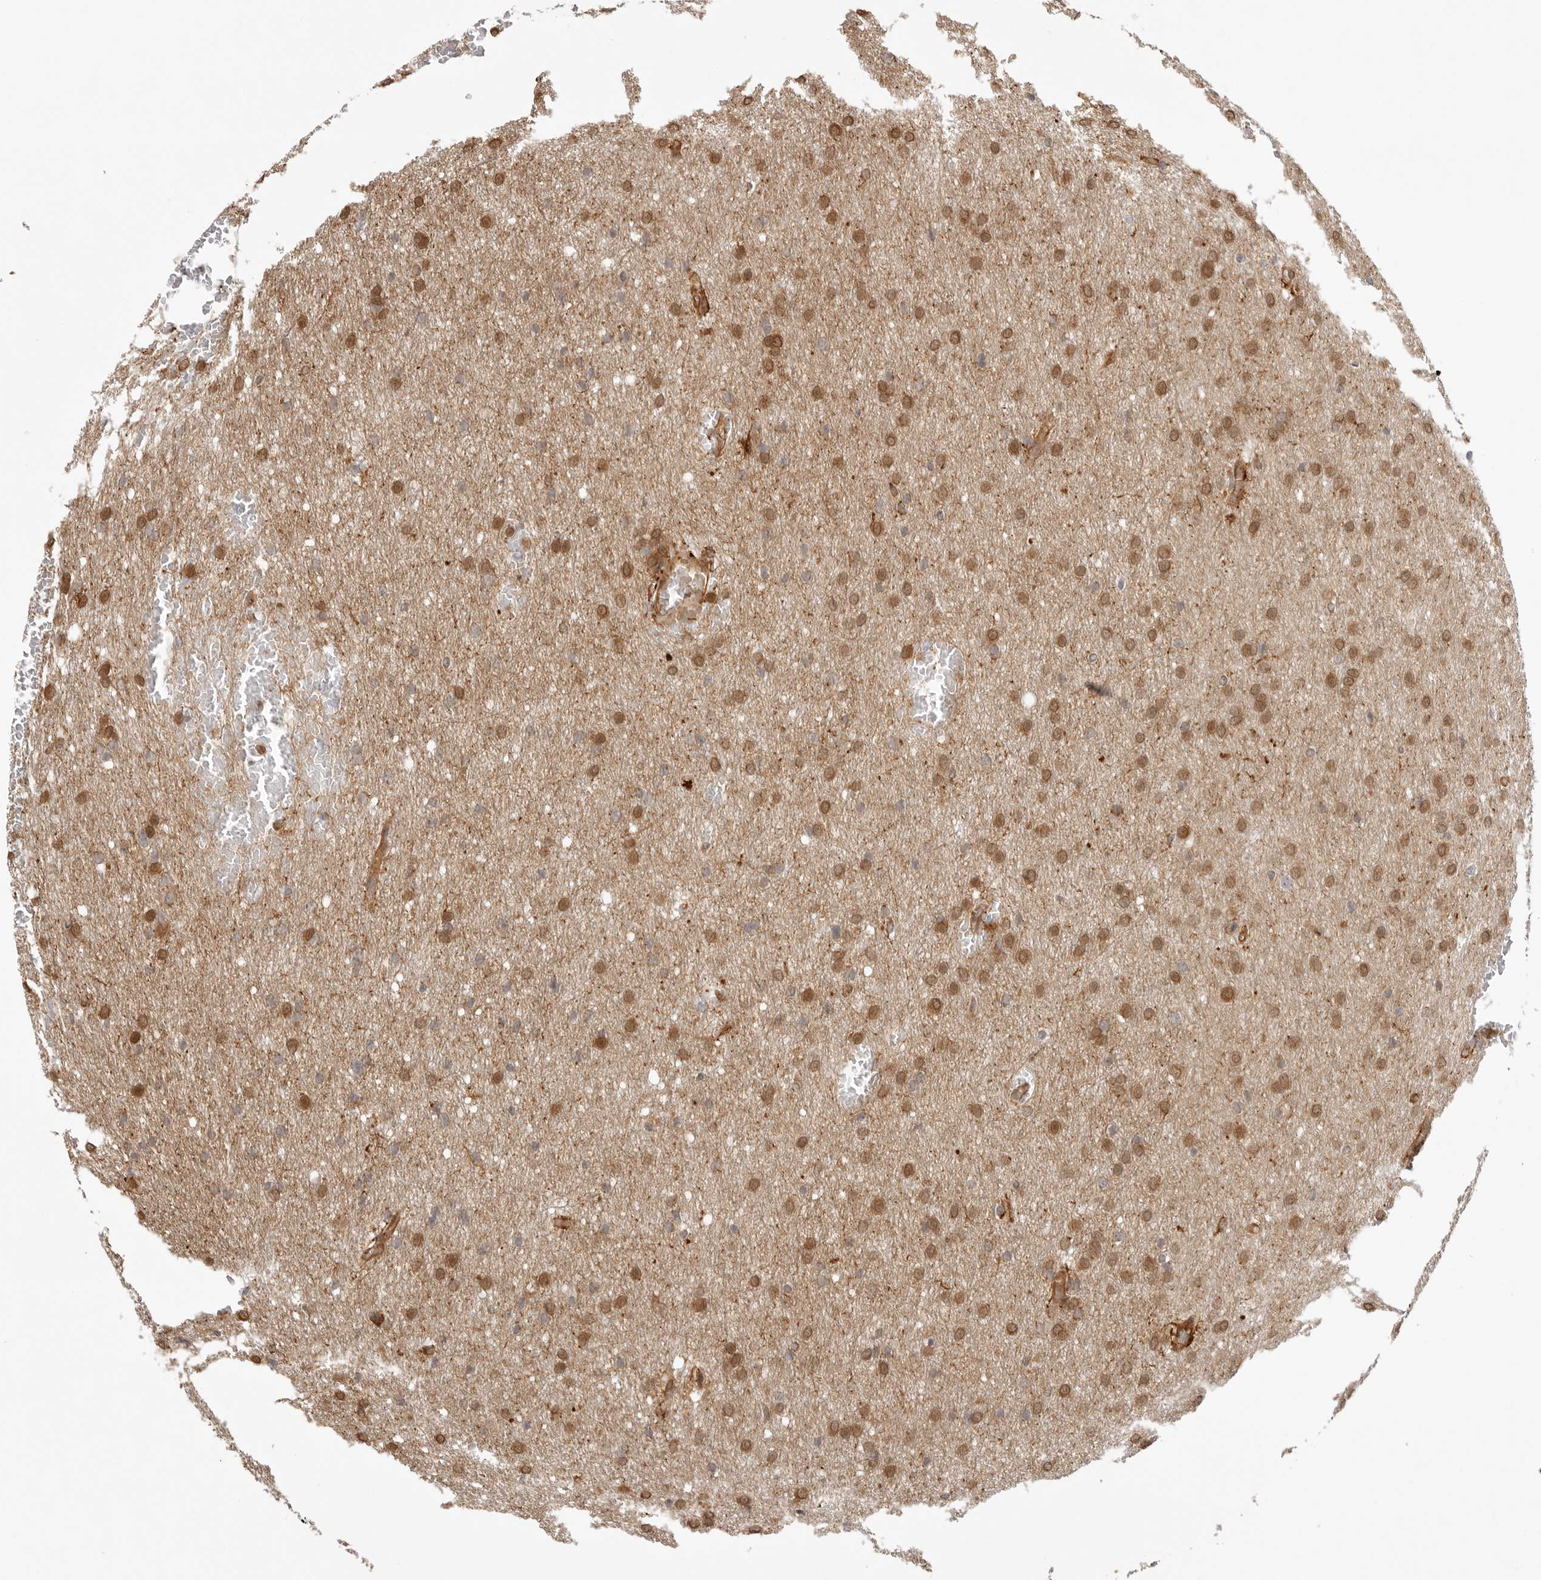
{"staining": {"intensity": "moderate", "quantity": ">75%", "location": "nuclear"}, "tissue": "glioma", "cell_type": "Tumor cells", "image_type": "cancer", "snomed": [{"axis": "morphology", "description": "Glioma, malignant, Low grade"}, {"axis": "topography", "description": "Brain"}], "caption": "The micrograph shows staining of malignant glioma (low-grade), revealing moderate nuclear protein staining (brown color) within tumor cells. The staining was performed using DAB, with brown indicating positive protein expression. Nuclei are stained blue with hematoxylin.", "gene": "ATOH7", "patient": {"sex": "female", "age": 37}}